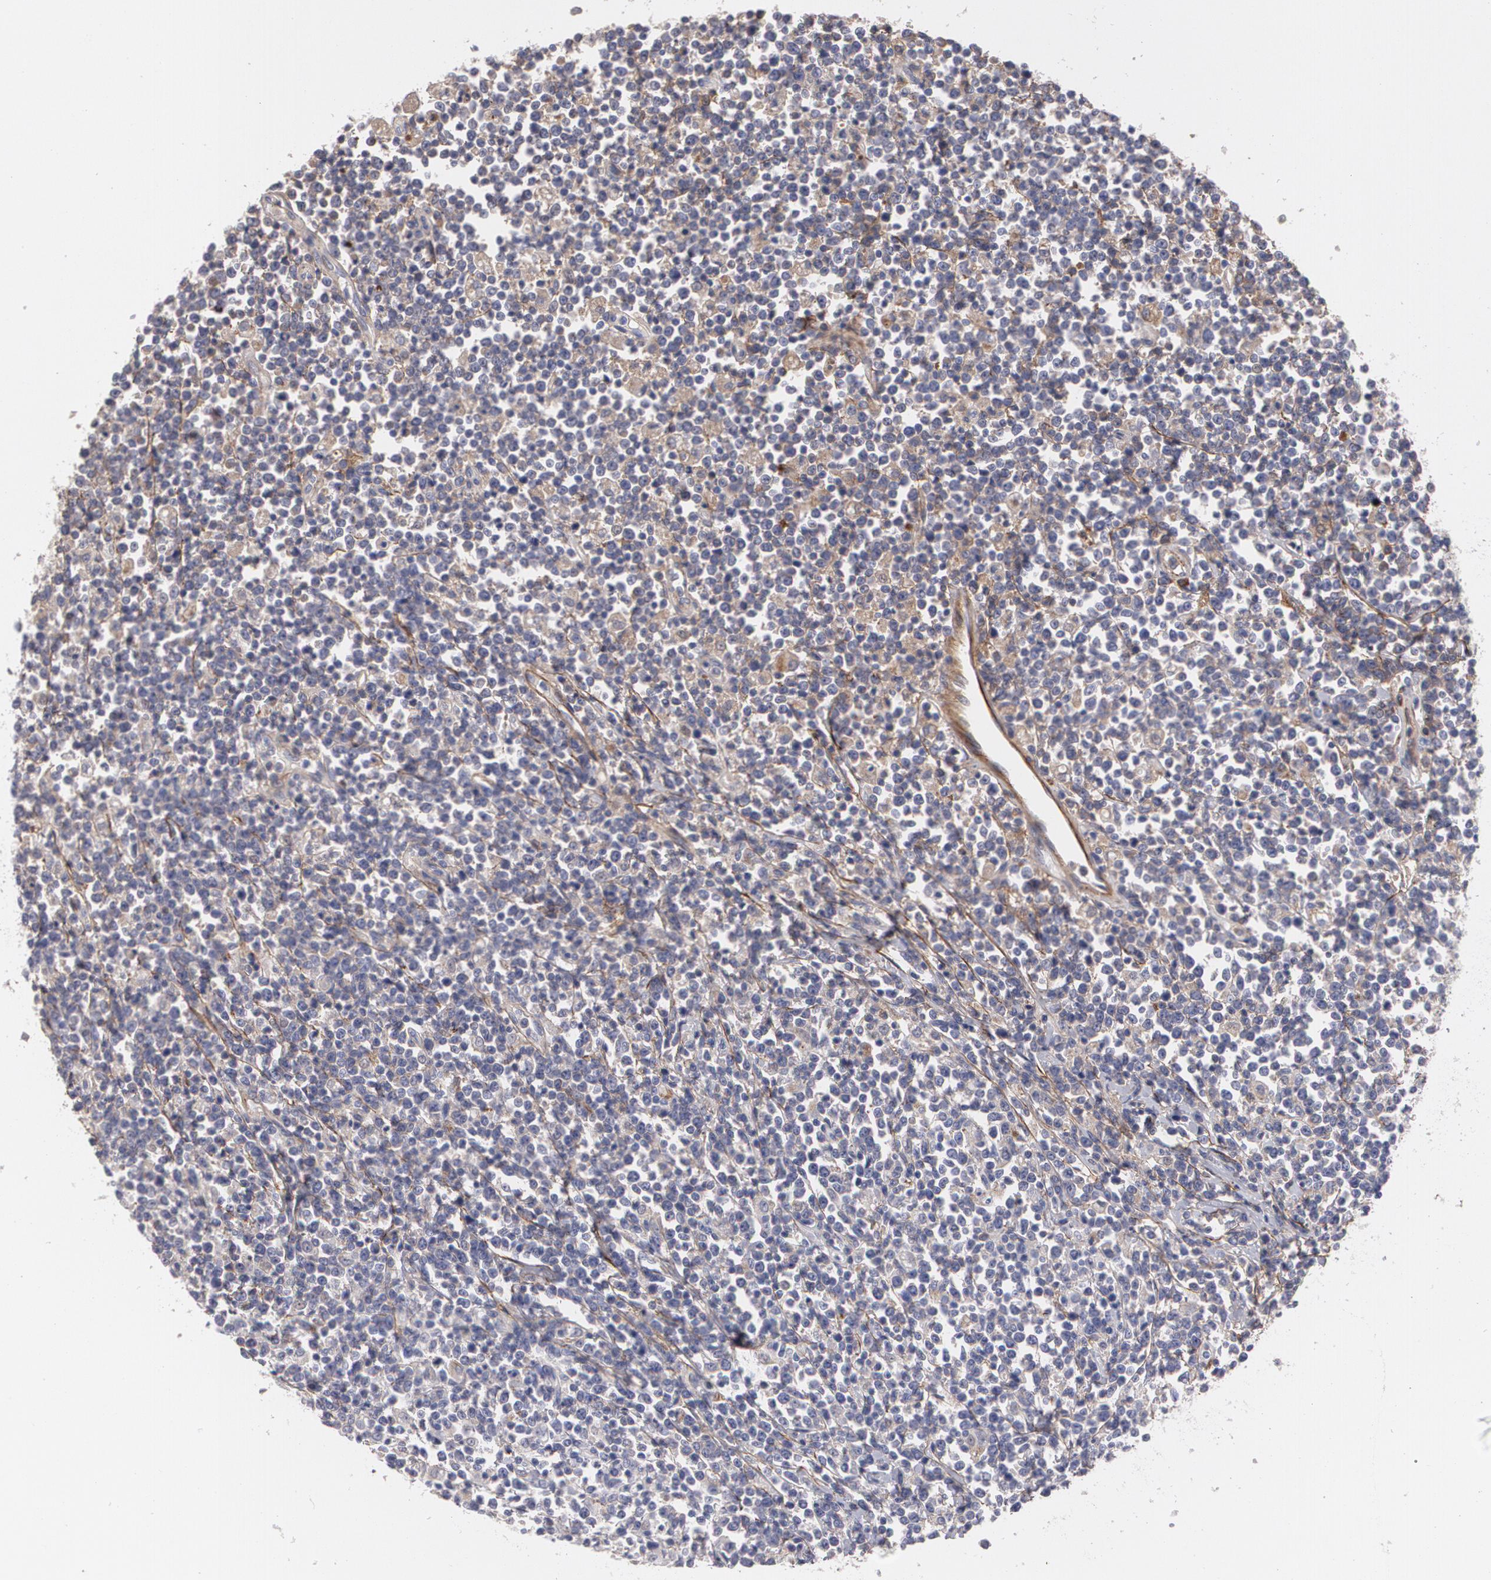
{"staining": {"intensity": "negative", "quantity": "none", "location": "none"}, "tissue": "lymphoma", "cell_type": "Tumor cells", "image_type": "cancer", "snomed": [{"axis": "morphology", "description": "Malignant lymphoma, non-Hodgkin's type, High grade"}, {"axis": "topography", "description": "Colon"}], "caption": "An IHC photomicrograph of lymphoma is shown. There is no staining in tumor cells of lymphoma.", "gene": "FBLN1", "patient": {"sex": "male", "age": 82}}